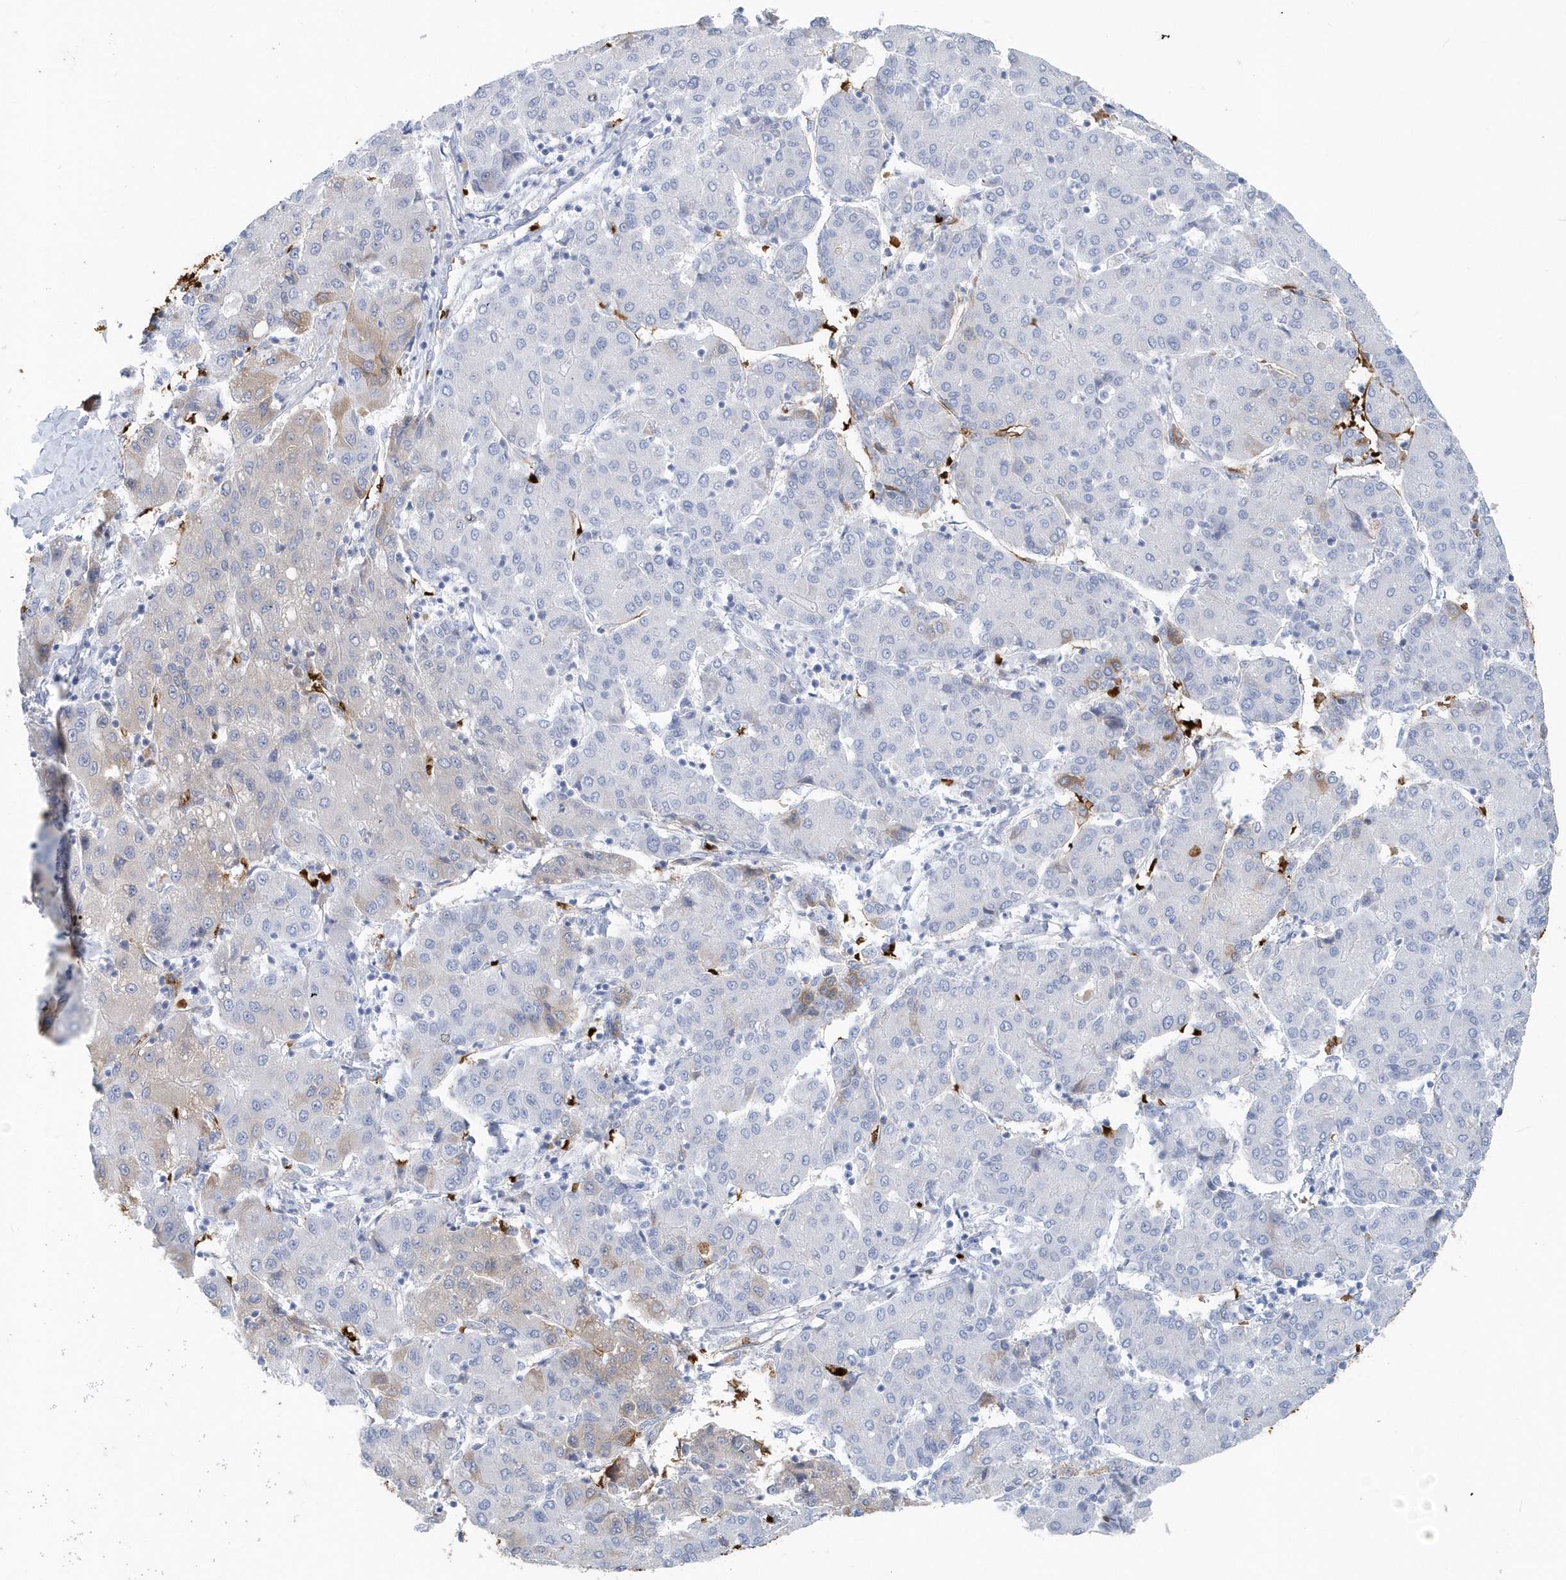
{"staining": {"intensity": "negative", "quantity": "none", "location": "none"}, "tissue": "liver cancer", "cell_type": "Tumor cells", "image_type": "cancer", "snomed": [{"axis": "morphology", "description": "Carcinoma, Hepatocellular, NOS"}, {"axis": "topography", "description": "Liver"}], "caption": "Tumor cells show no significant protein positivity in liver cancer (hepatocellular carcinoma).", "gene": "HBA2", "patient": {"sex": "male", "age": 65}}